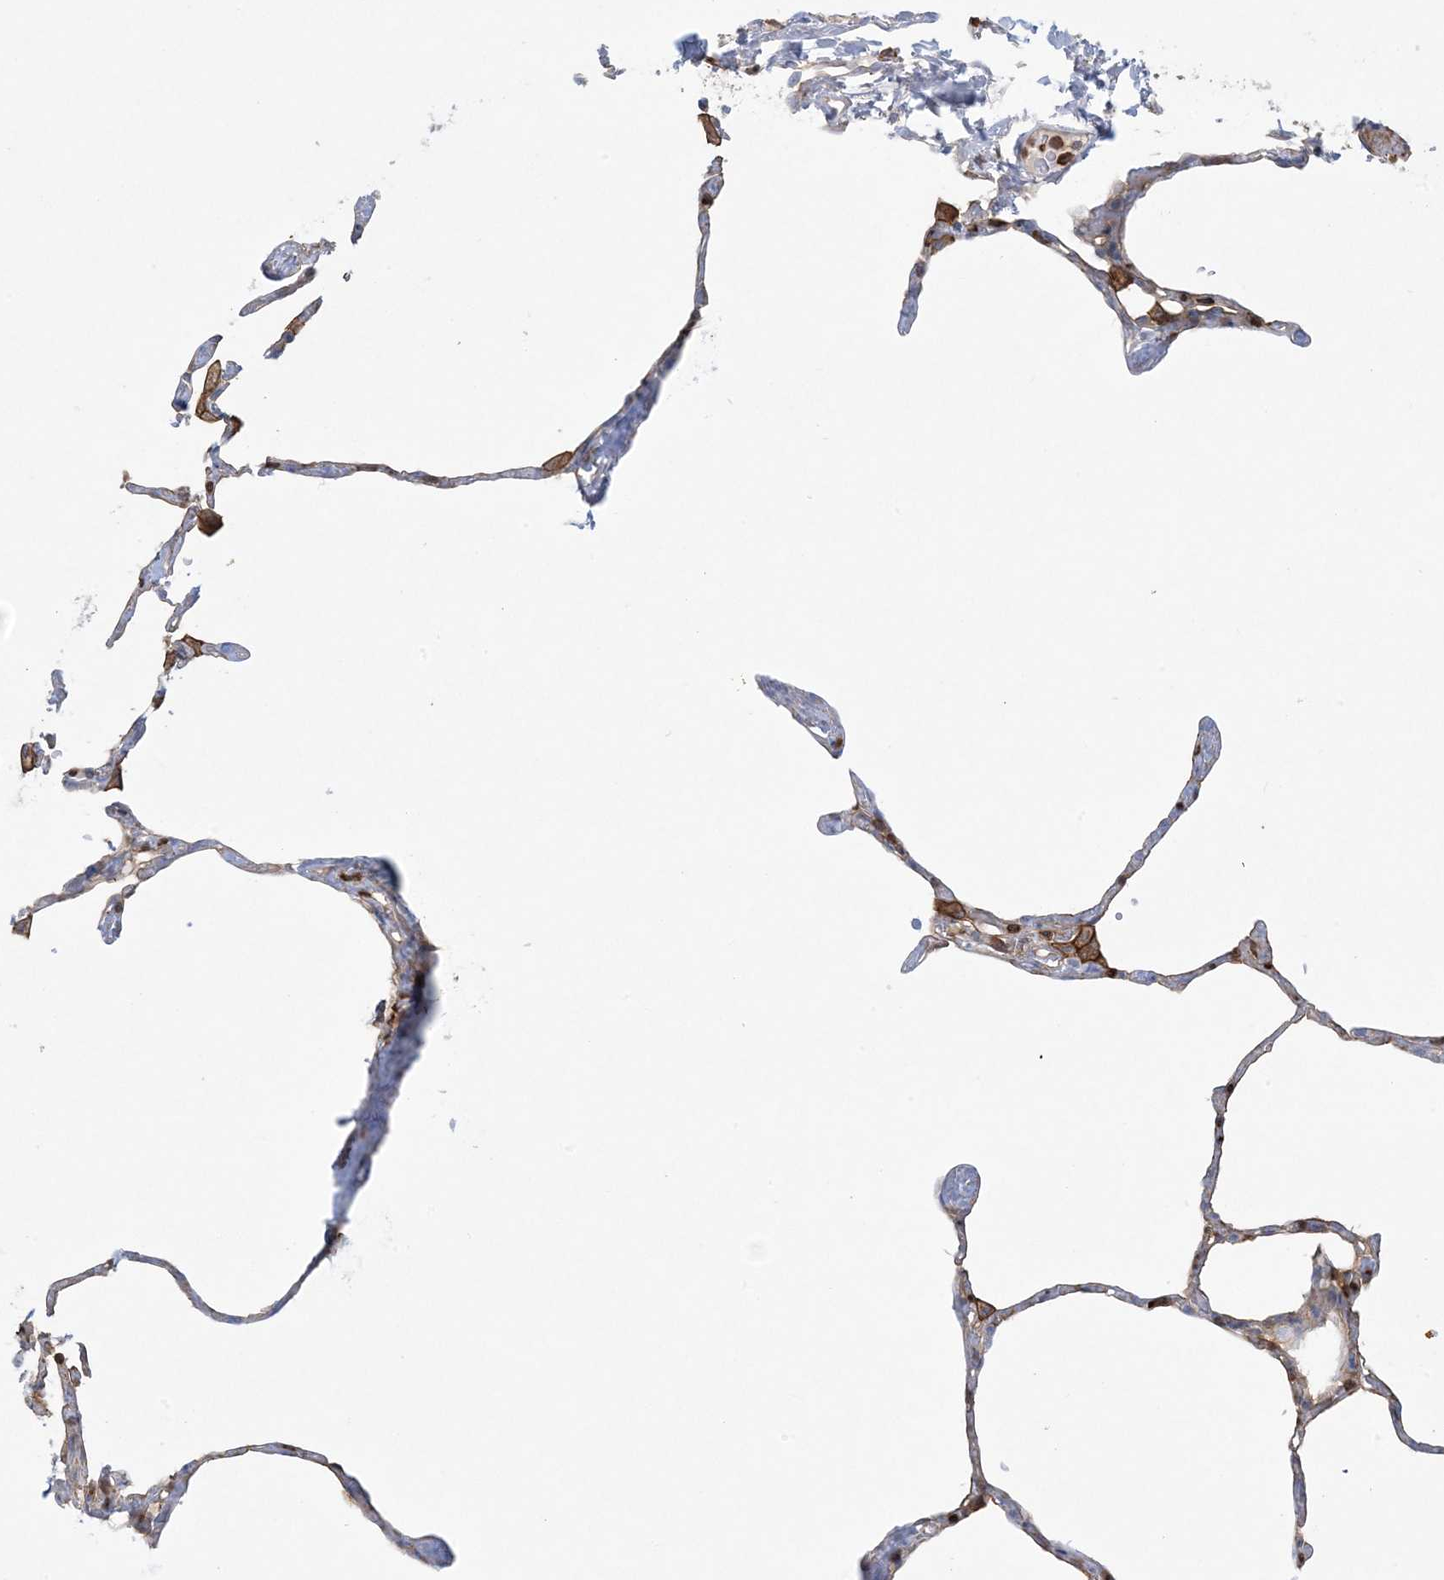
{"staining": {"intensity": "negative", "quantity": "none", "location": "none"}, "tissue": "lung", "cell_type": "Alveolar cells", "image_type": "normal", "snomed": [{"axis": "morphology", "description": "Normal tissue, NOS"}, {"axis": "topography", "description": "Lung"}], "caption": "This is an IHC image of unremarkable human lung. There is no positivity in alveolar cells.", "gene": "ARHGAP30", "patient": {"sex": "male", "age": 65}}